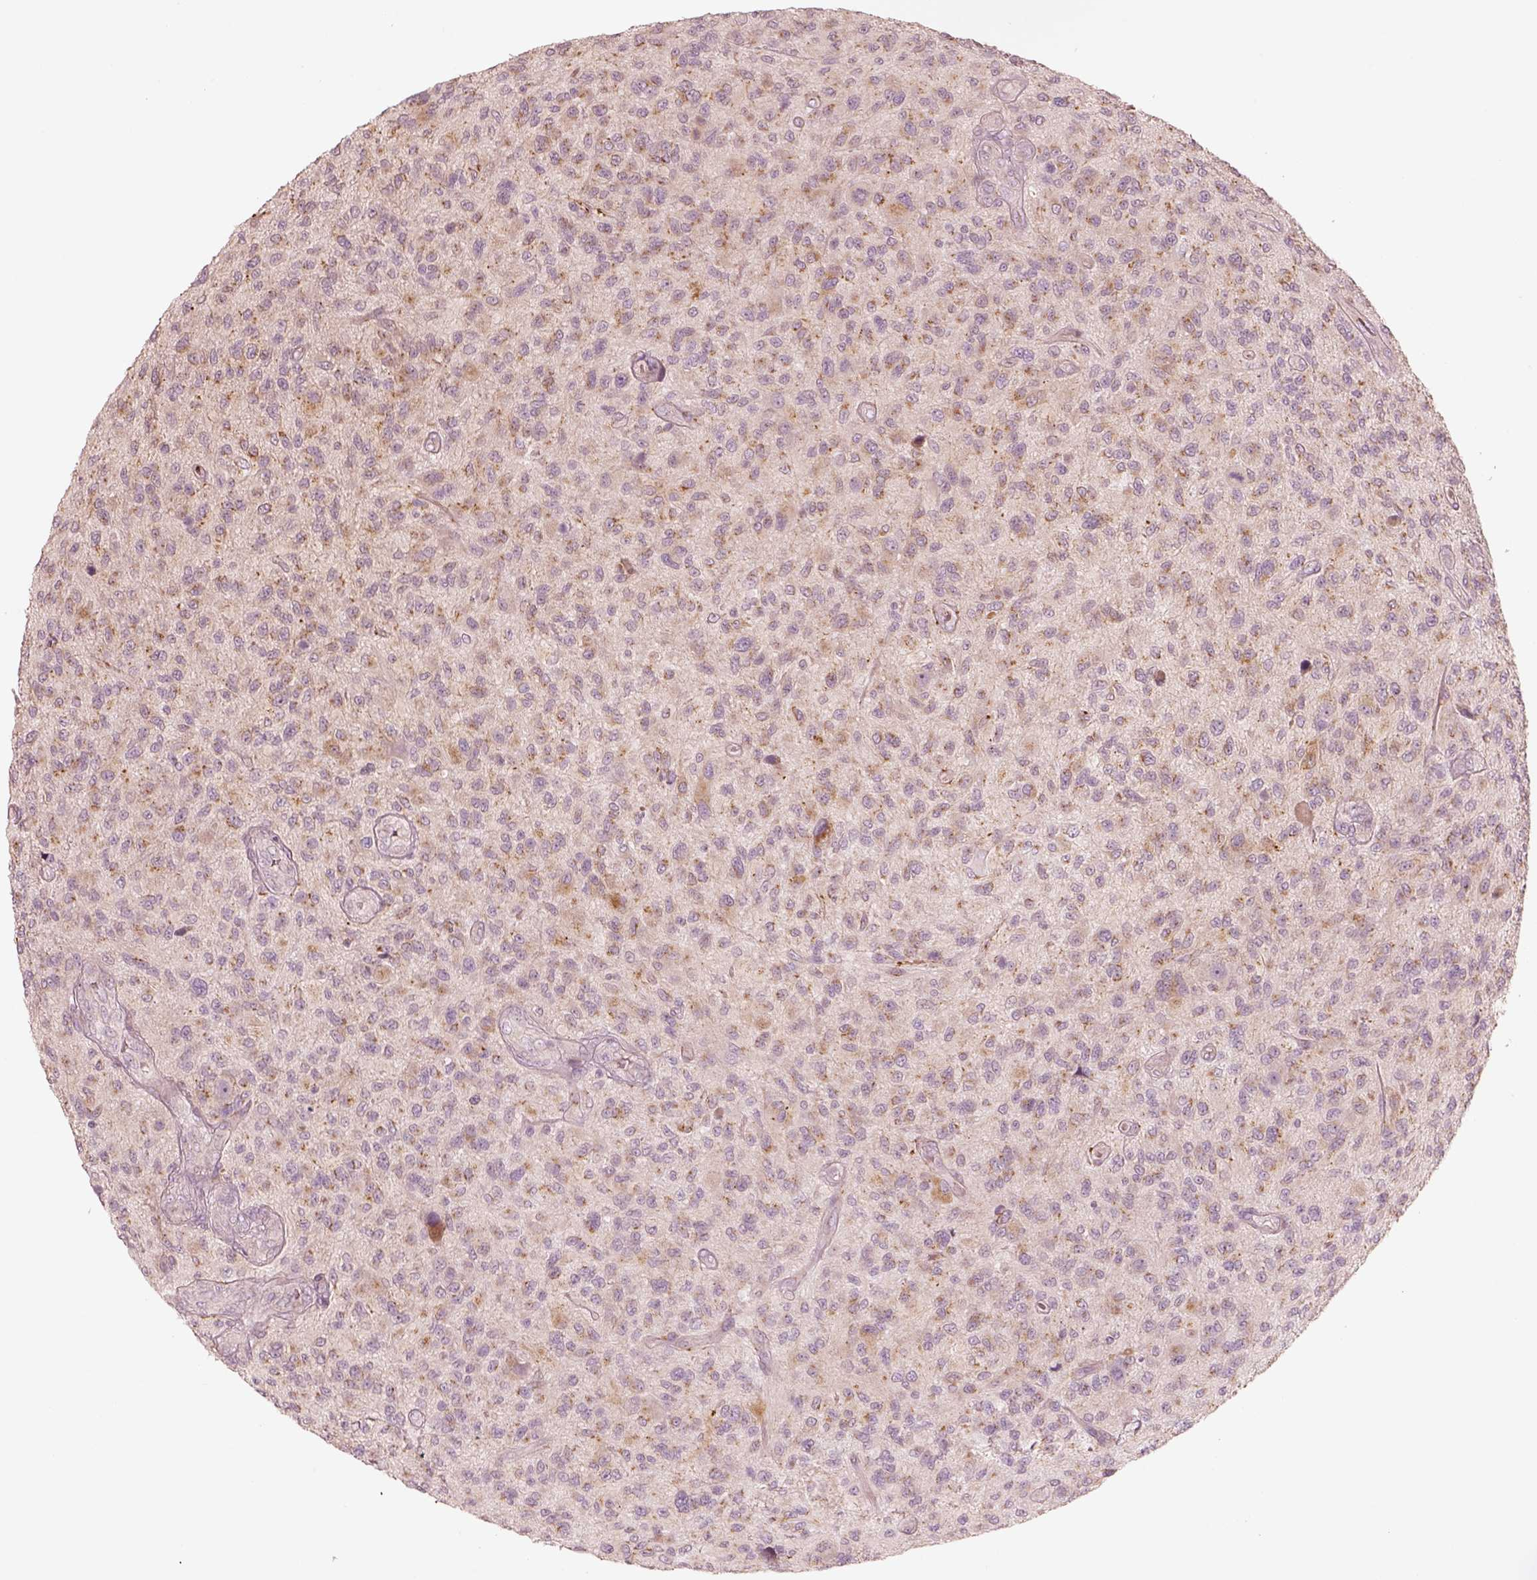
{"staining": {"intensity": "moderate", "quantity": ">75%", "location": "cytoplasmic/membranous"}, "tissue": "glioma", "cell_type": "Tumor cells", "image_type": "cancer", "snomed": [{"axis": "morphology", "description": "Glioma, malignant, High grade"}, {"axis": "topography", "description": "Brain"}], "caption": "A micrograph showing moderate cytoplasmic/membranous positivity in approximately >75% of tumor cells in glioma, as visualized by brown immunohistochemical staining.", "gene": "ABCA7", "patient": {"sex": "male", "age": 47}}